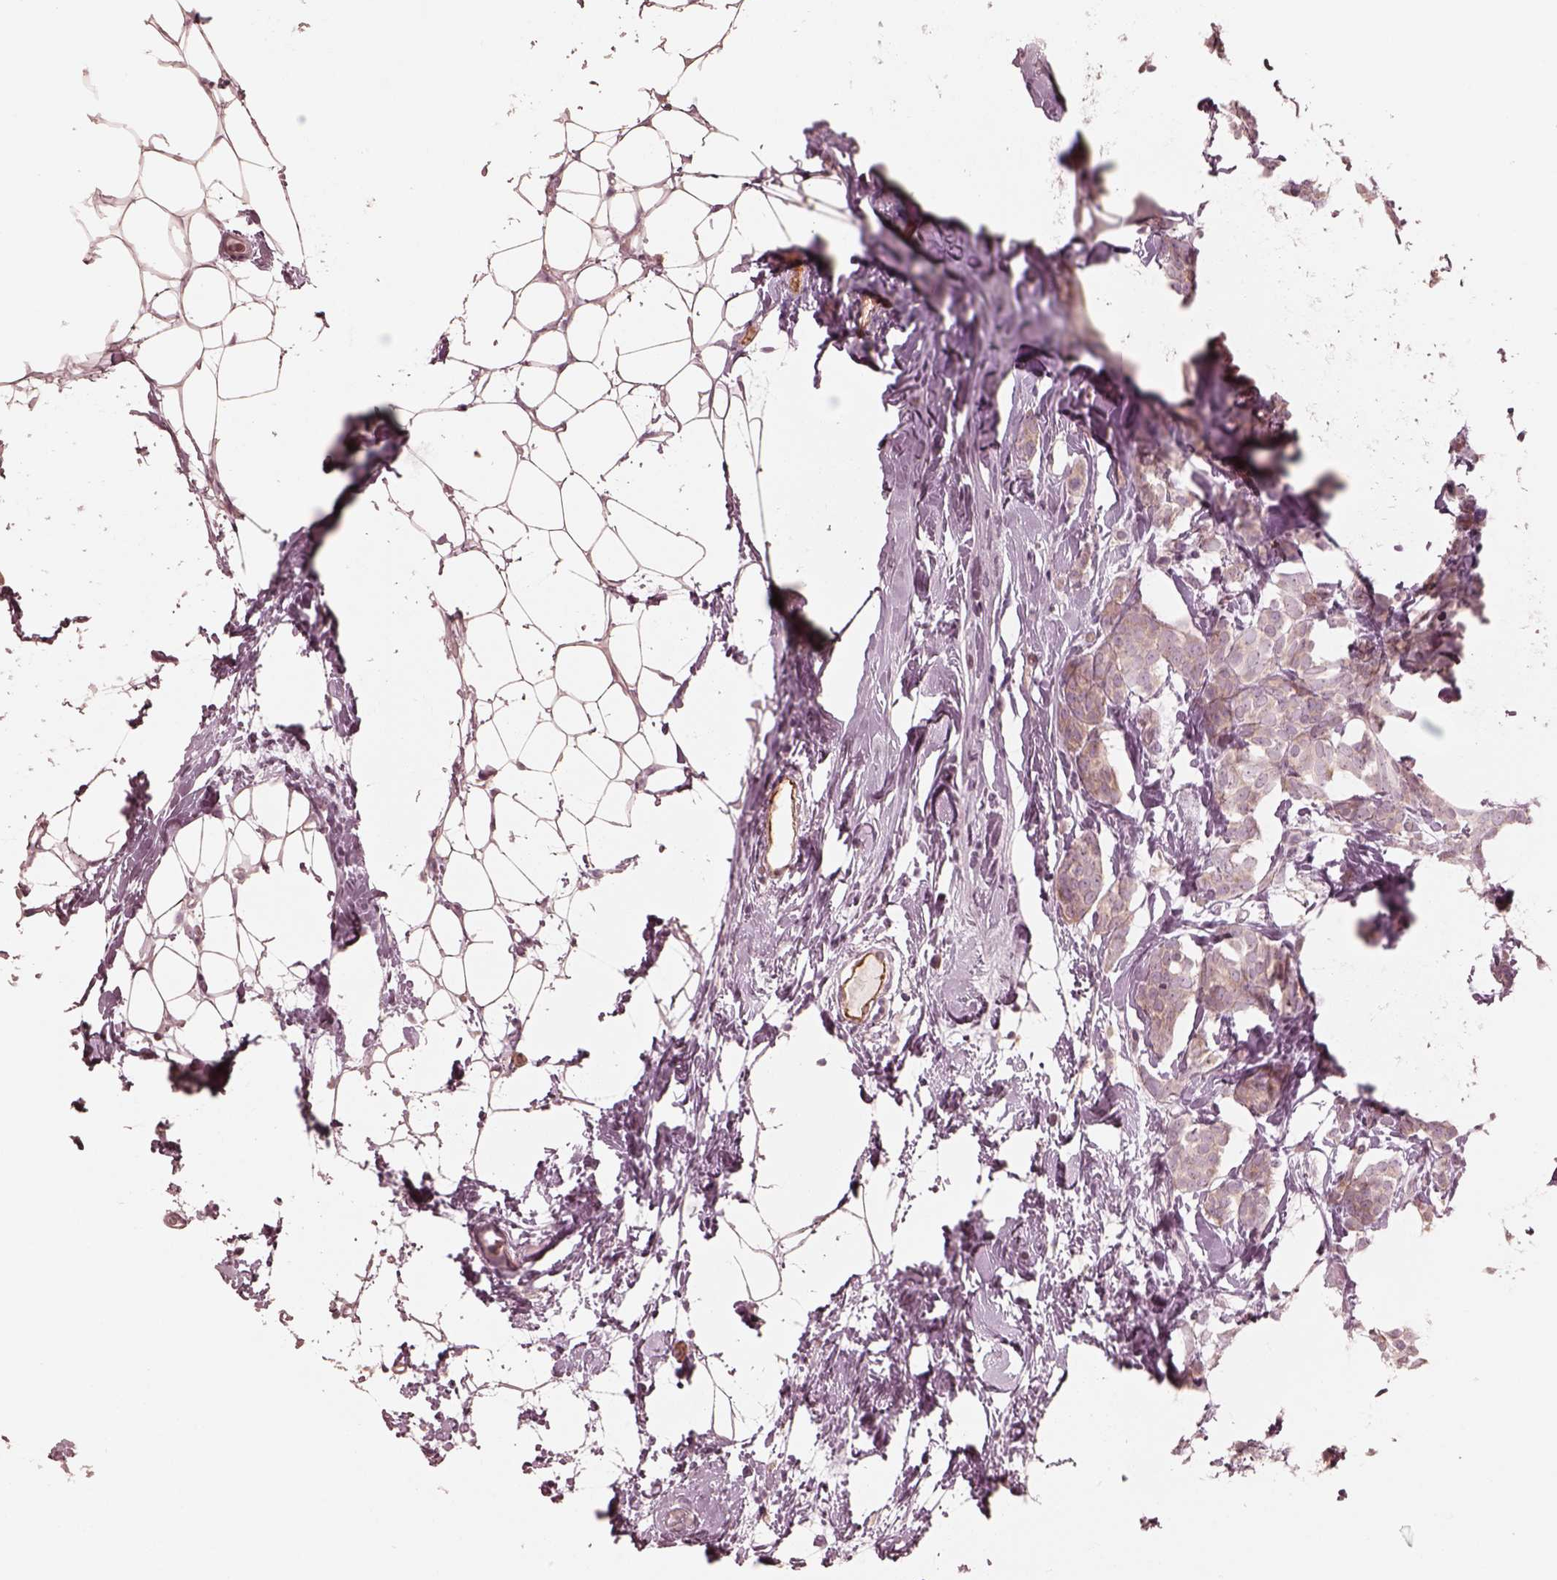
{"staining": {"intensity": "weak", "quantity": "25%-75%", "location": "cytoplasmic/membranous"}, "tissue": "breast cancer", "cell_type": "Tumor cells", "image_type": "cancer", "snomed": [{"axis": "morphology", "description": "Lobular carcinoma"}, {"axis": "topography", "description": "Breast"}], "caption": "An image of breast cancer stained for a protein reveals weak cytoplasmic/membranous brown staining in tumor cells.", "gene": "RAB3C", "patient": {"sex": "female", "age": 49}}